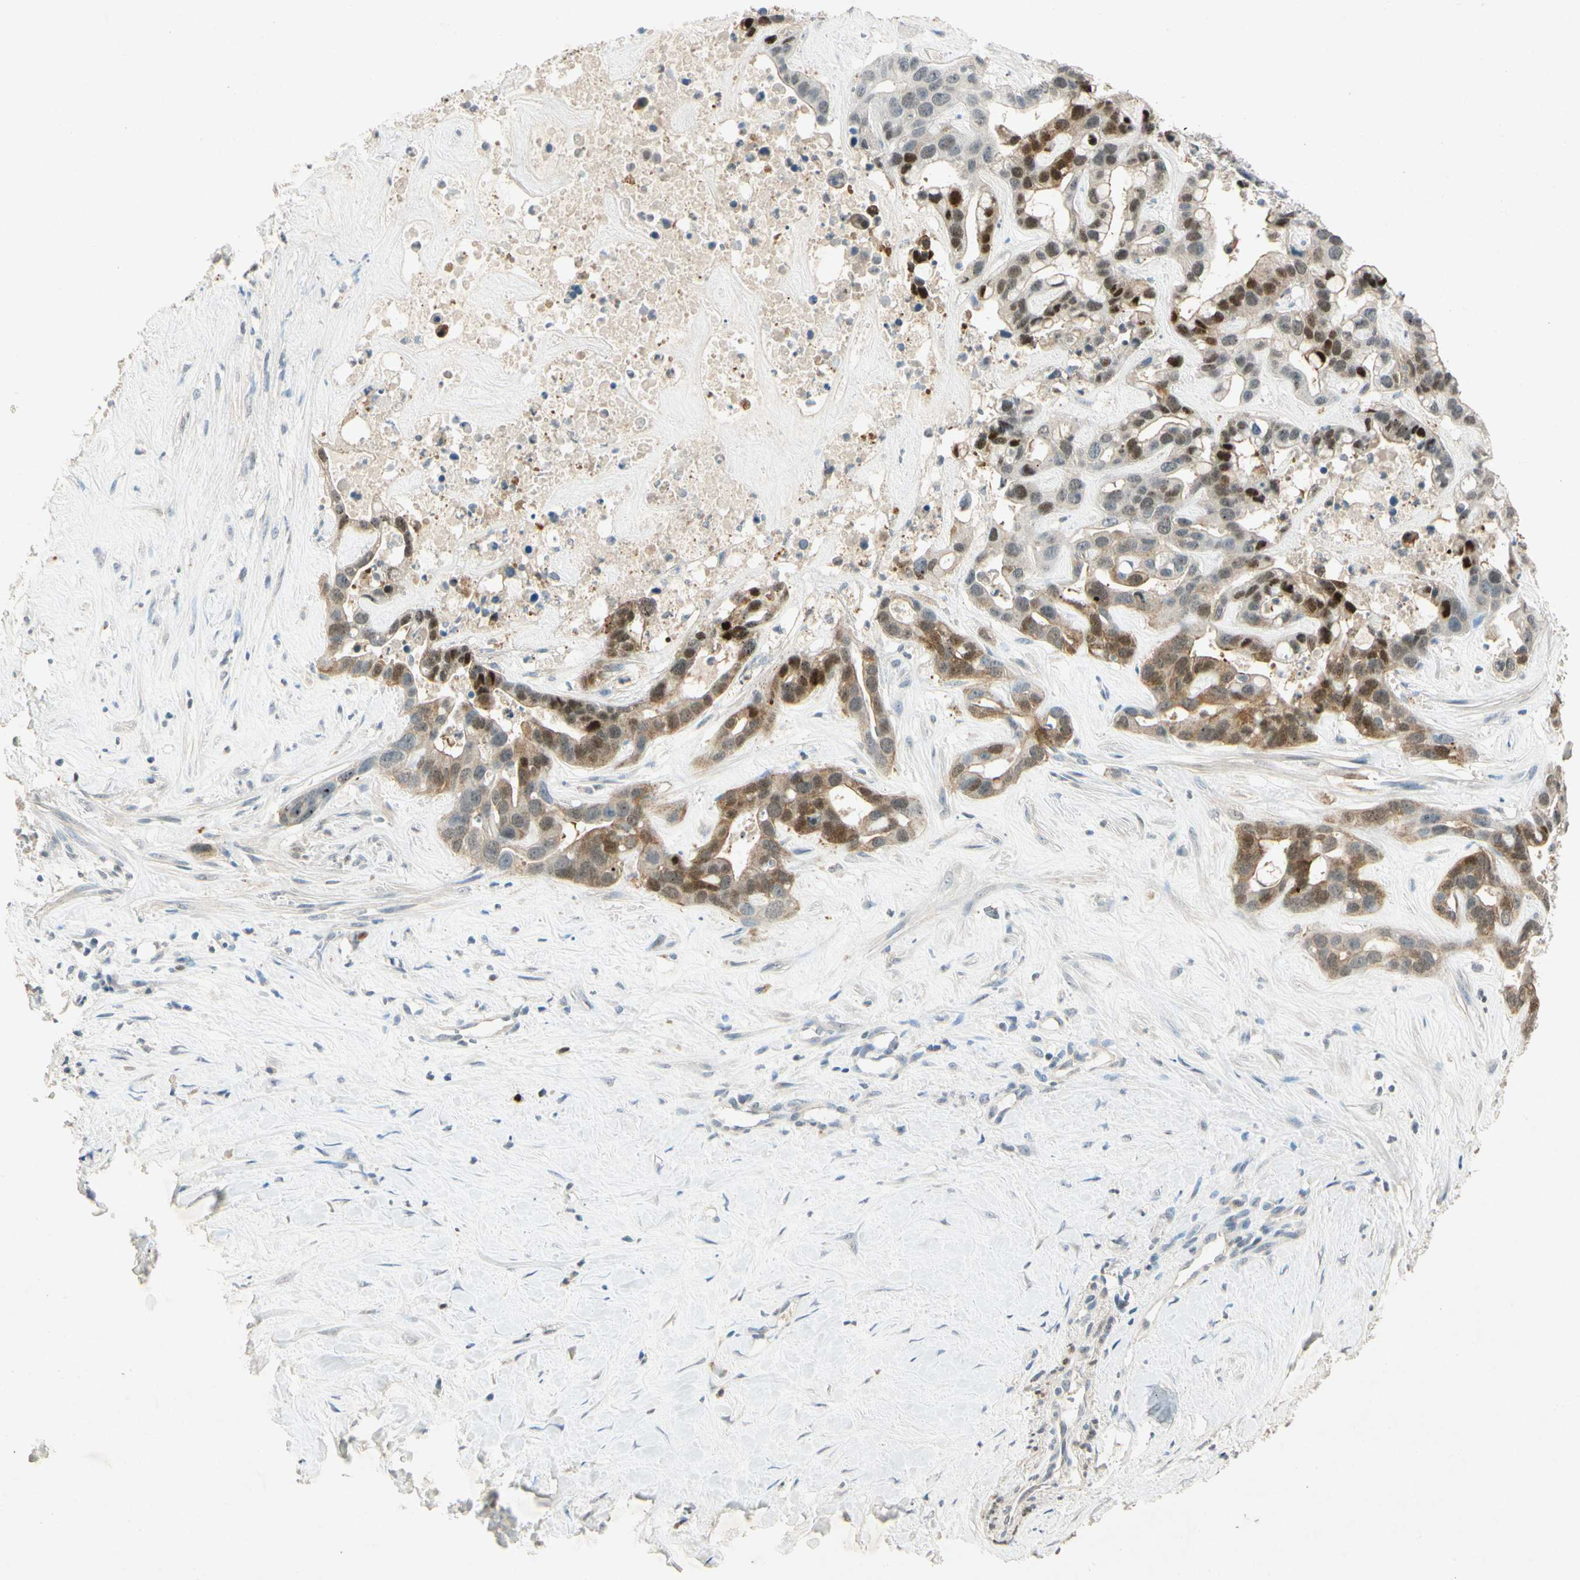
{"staining": {"intensity": "strong", "quantity": "25%-75%", "location": "nuclear"}, "tissue": "liver cancer", "cell_type": "Tumor cells", "image_type": "cancer", "snomed": [{"axis": "morphology", "description": "Cholangiocarcinoma"}, {"axis": "topography", "description": "Liver"}], "caption": "Protein staining demonstrates strong nuclear staining in about 25%-75% of tumor cells in liver cholangiocarcinoma.", "gene": "HSPA1B", "patient": {"sex": "female", "age": 65}}